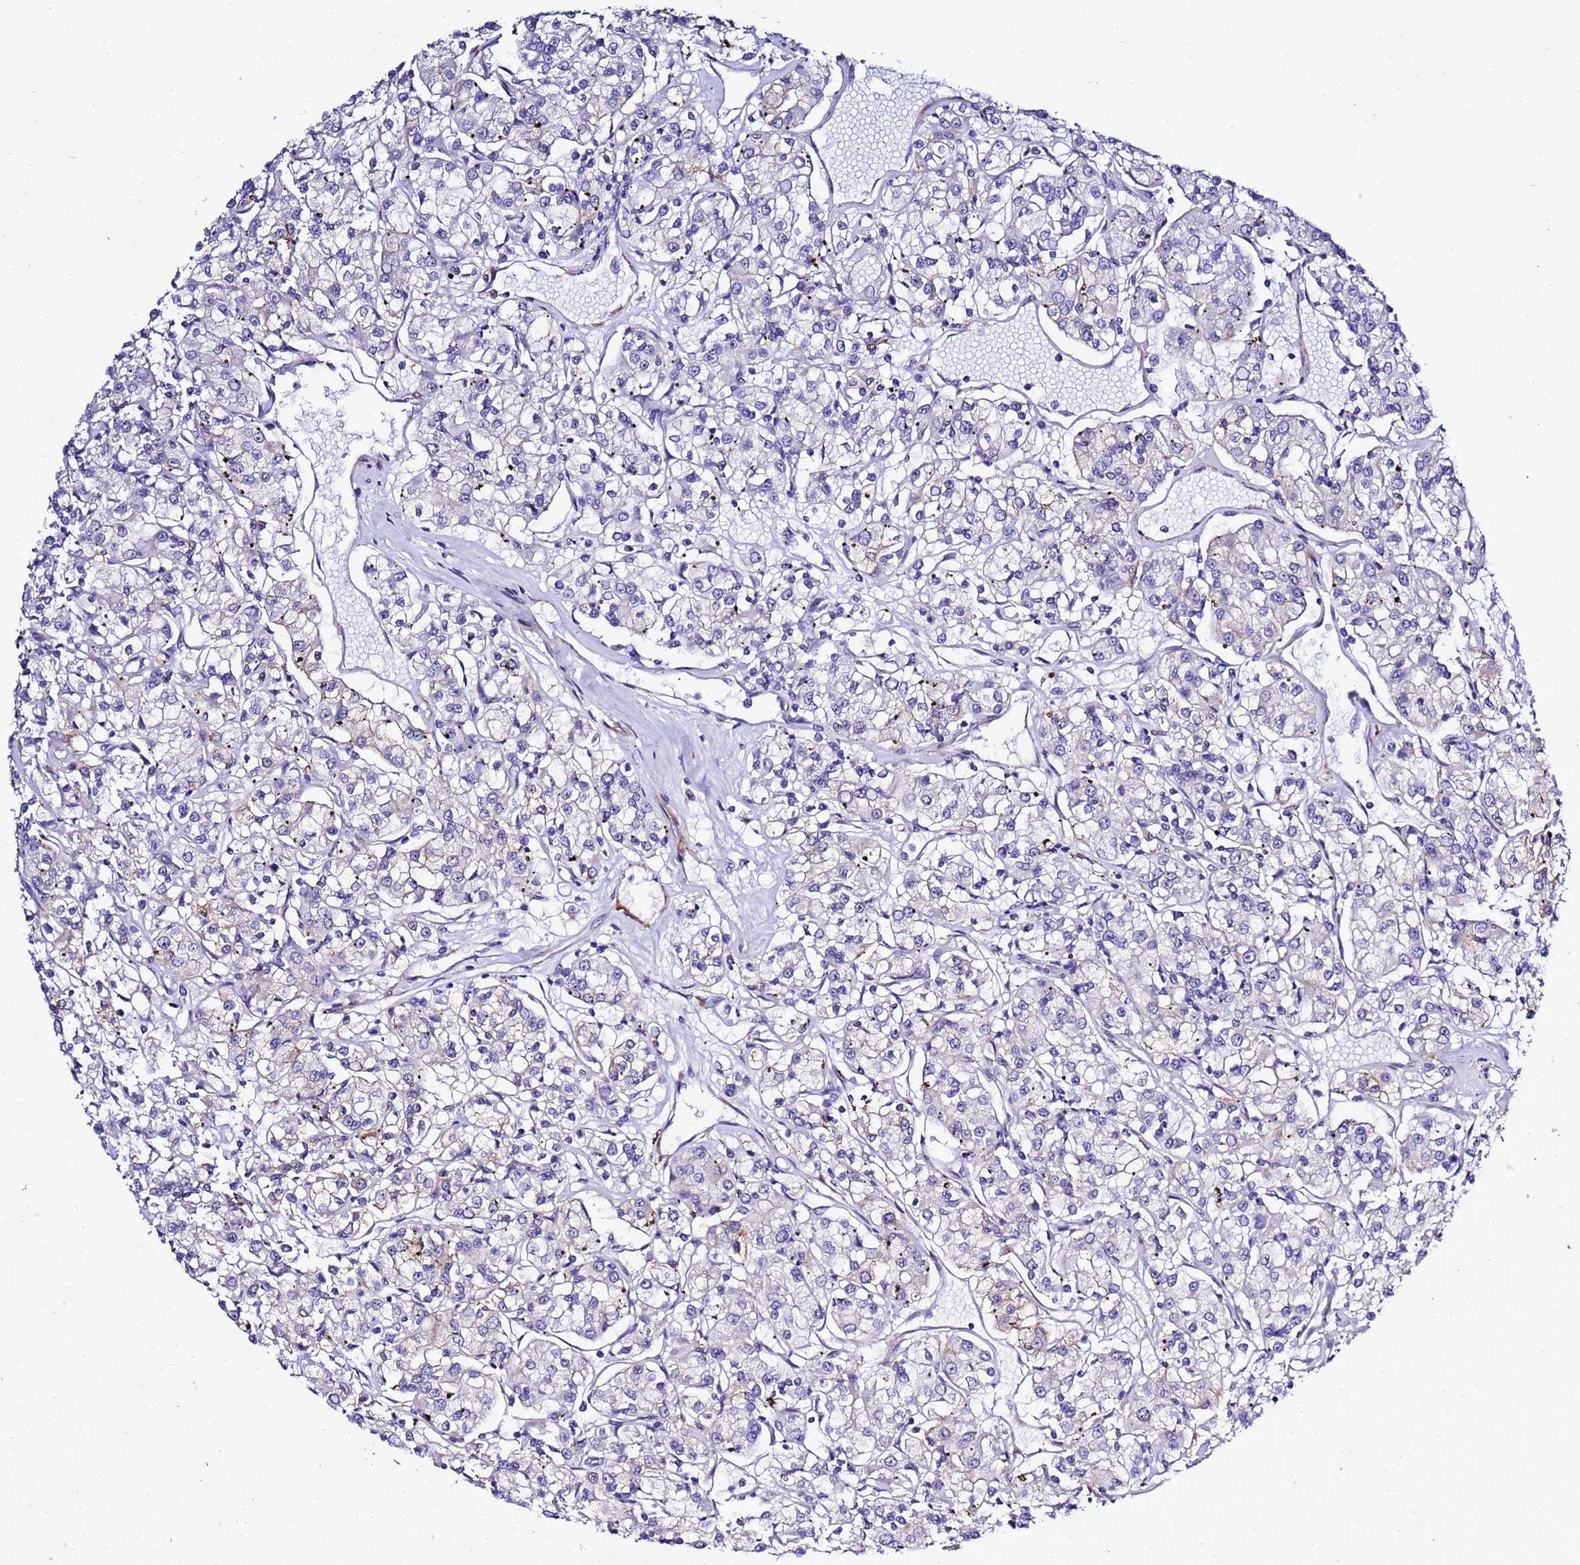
{"staining": {"intensity": "negative", "quantity": "none", "location": "none"}, "tissue": "renal cancer", "cell_type": "Tumor cells", "image_type": "cancer", "snomed": [{"axis": "morphology", "description": "Adenocarcinoma, NOS"}, {"axis": "topography", "description": "Kidney"}], "caption": "This is an immunohistochemistry image of human adenocarcinoma (renal). There is no expression in tumor cells.", "gene": "GZF1", "patient": {"sex": "female", "age": 59}}